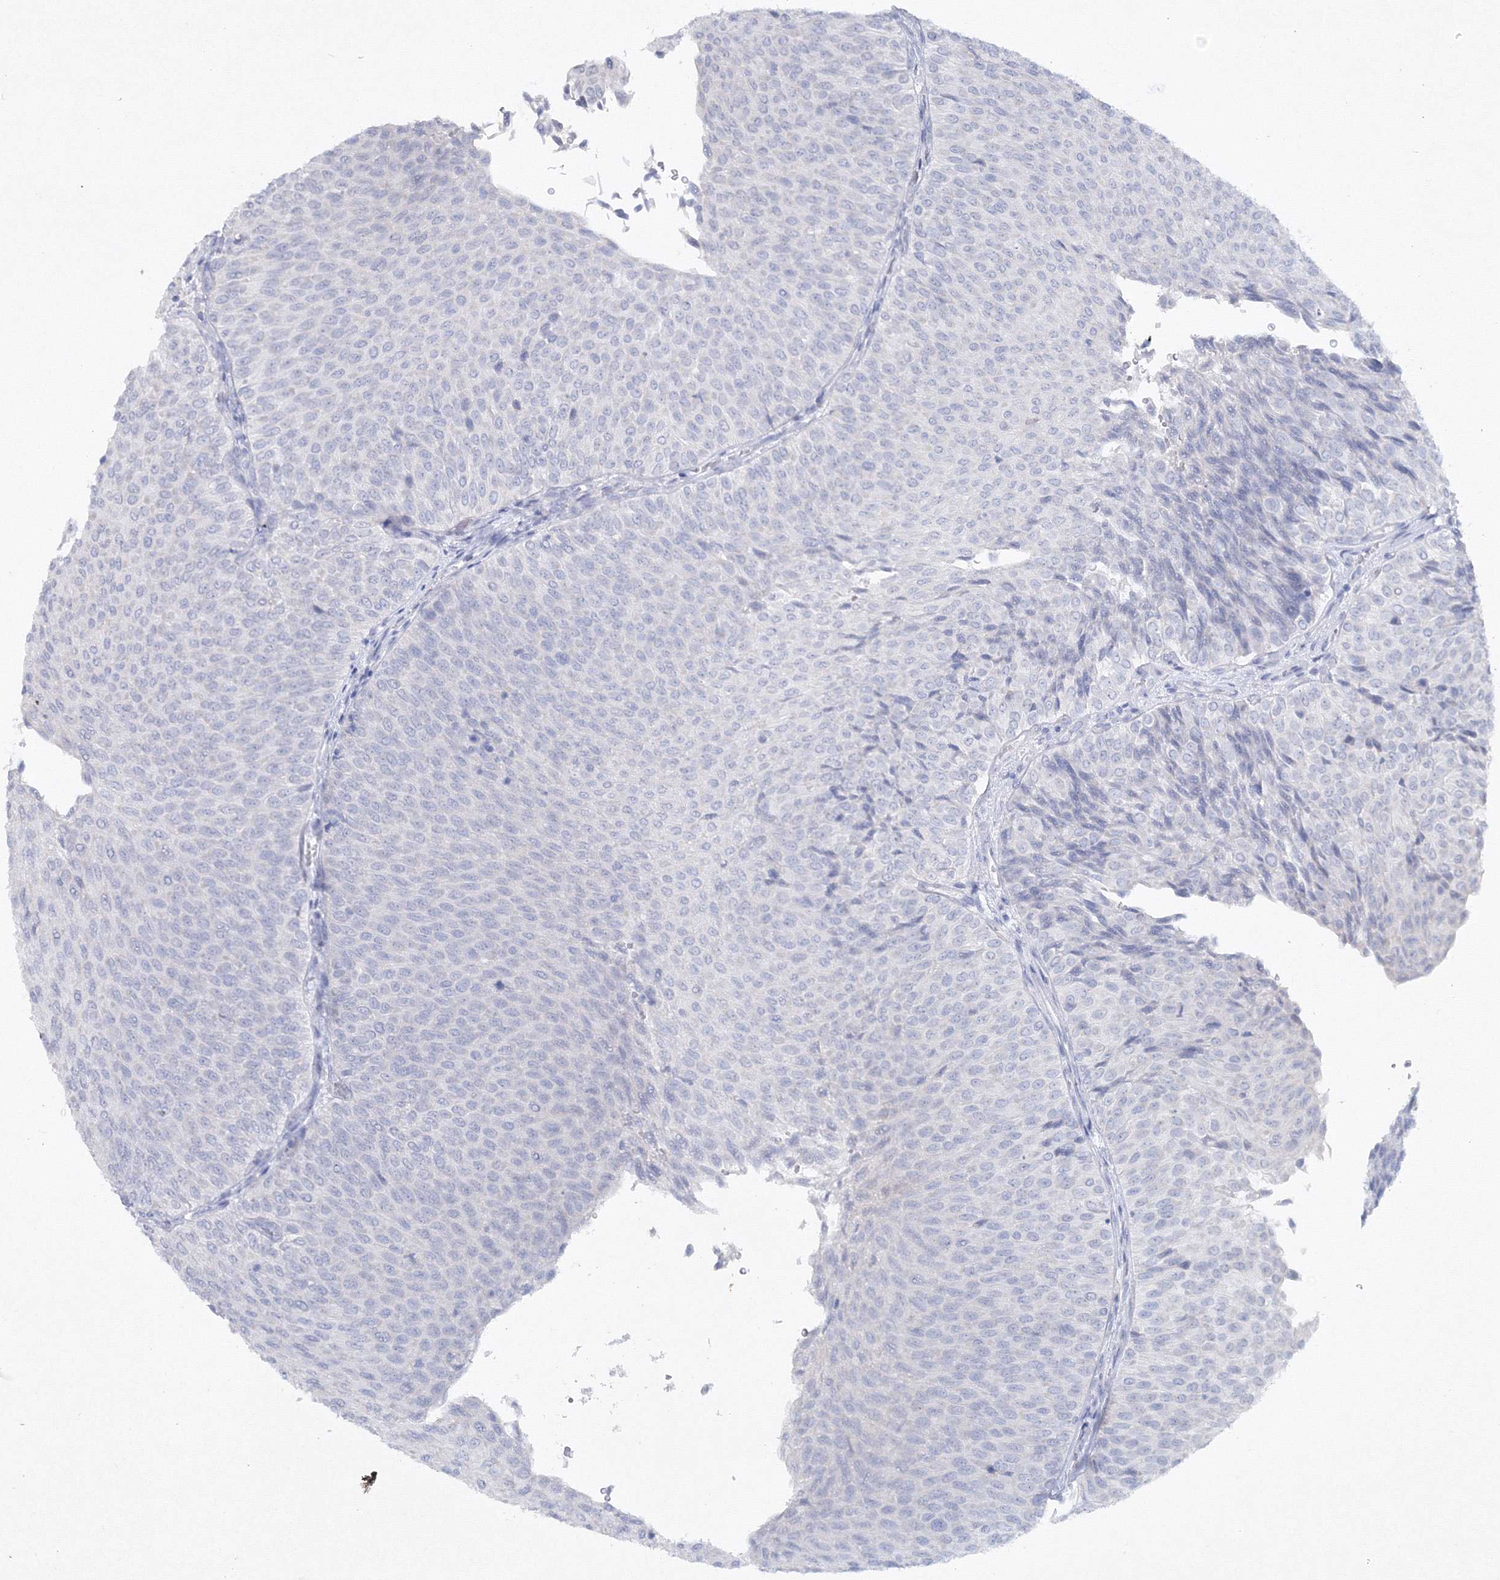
{"staining": {"intensity": "negative", "quantity": "none", "location": "none"}, "tissue": "urothelial cancer", "cell_type": "Tumor cells", "image_type": "cancer", "snomed": [{"axis": "morphology", "description": "Urothelial carcinoma, Low grade"}, {"axis": "topography", "description": "Urinary bladder"}], "caption": "Urothelial carcinoma (low-grade) was stained to show a protein in brown. There is no significant staining in tumor cells. (Stains: DAB IHC with hematoxylin counter stain, Microscopy: brightfield microscopy at high magnification).", "gene": "GCKR", "patient": {"sex": "male", "age": 78}}